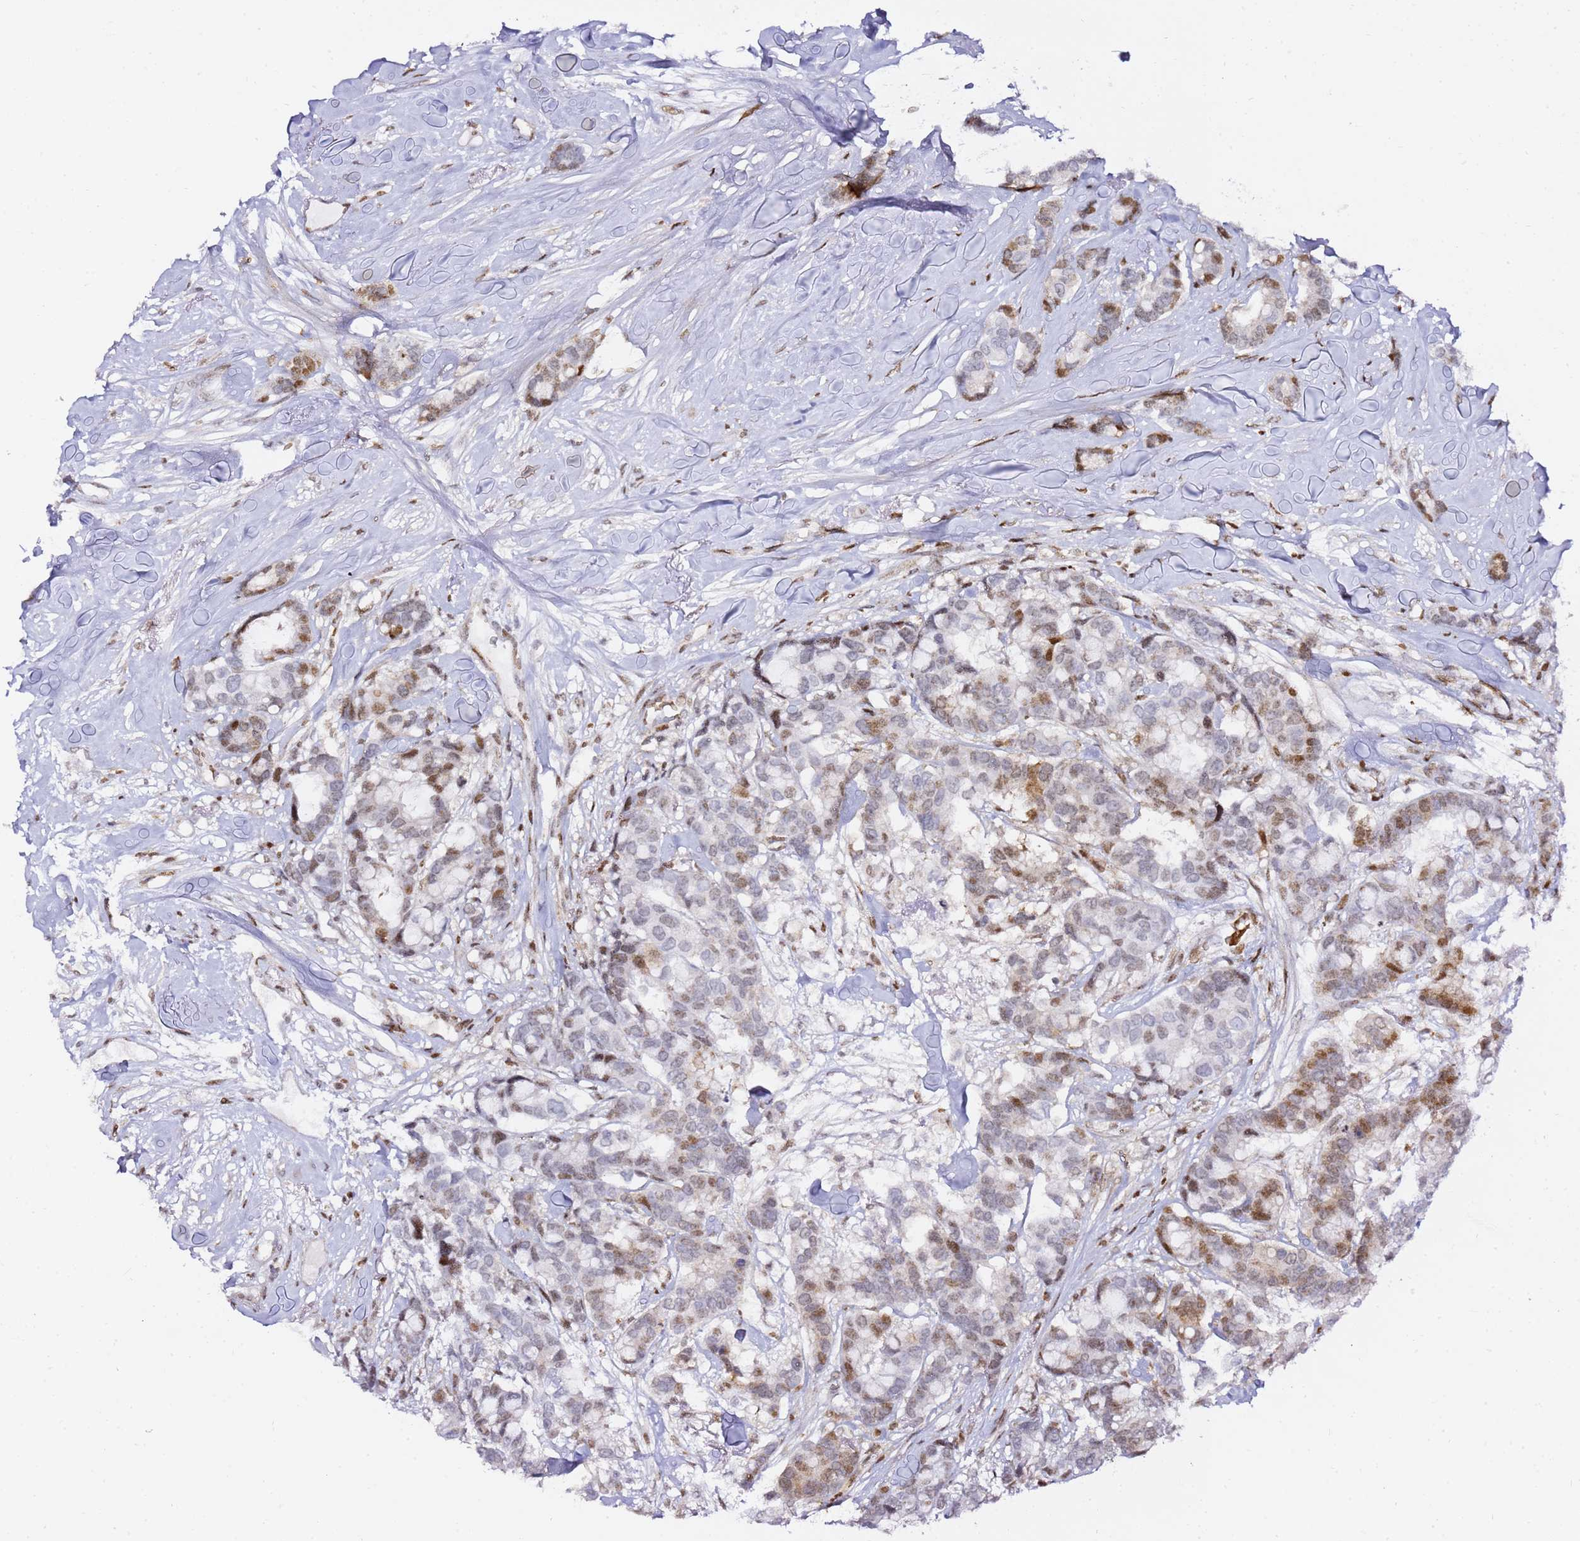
{"staining": {"intensity": "moderate", "quantity": "<25%", "location": "nuclear"}, "tissue": "breast cancer", "cell_type": "Tumor cells", "image_type": "cancer", "snomed": [{"axis": "morphology", "description": "Duct carcinoma"}, {"axis": "topography", "description": "Breast"}], "caption": "The photomicrograph exhibits staining of breast cancer, revealing moderate nuclear protein staining (brown color) within tumor cells. (Stains: DAB in brown, nuclei in blue, Microscopy: brightfield microscopy at high magnification).", "gene": "GBP2", "patient": {"sex": "female", "age": 87}}